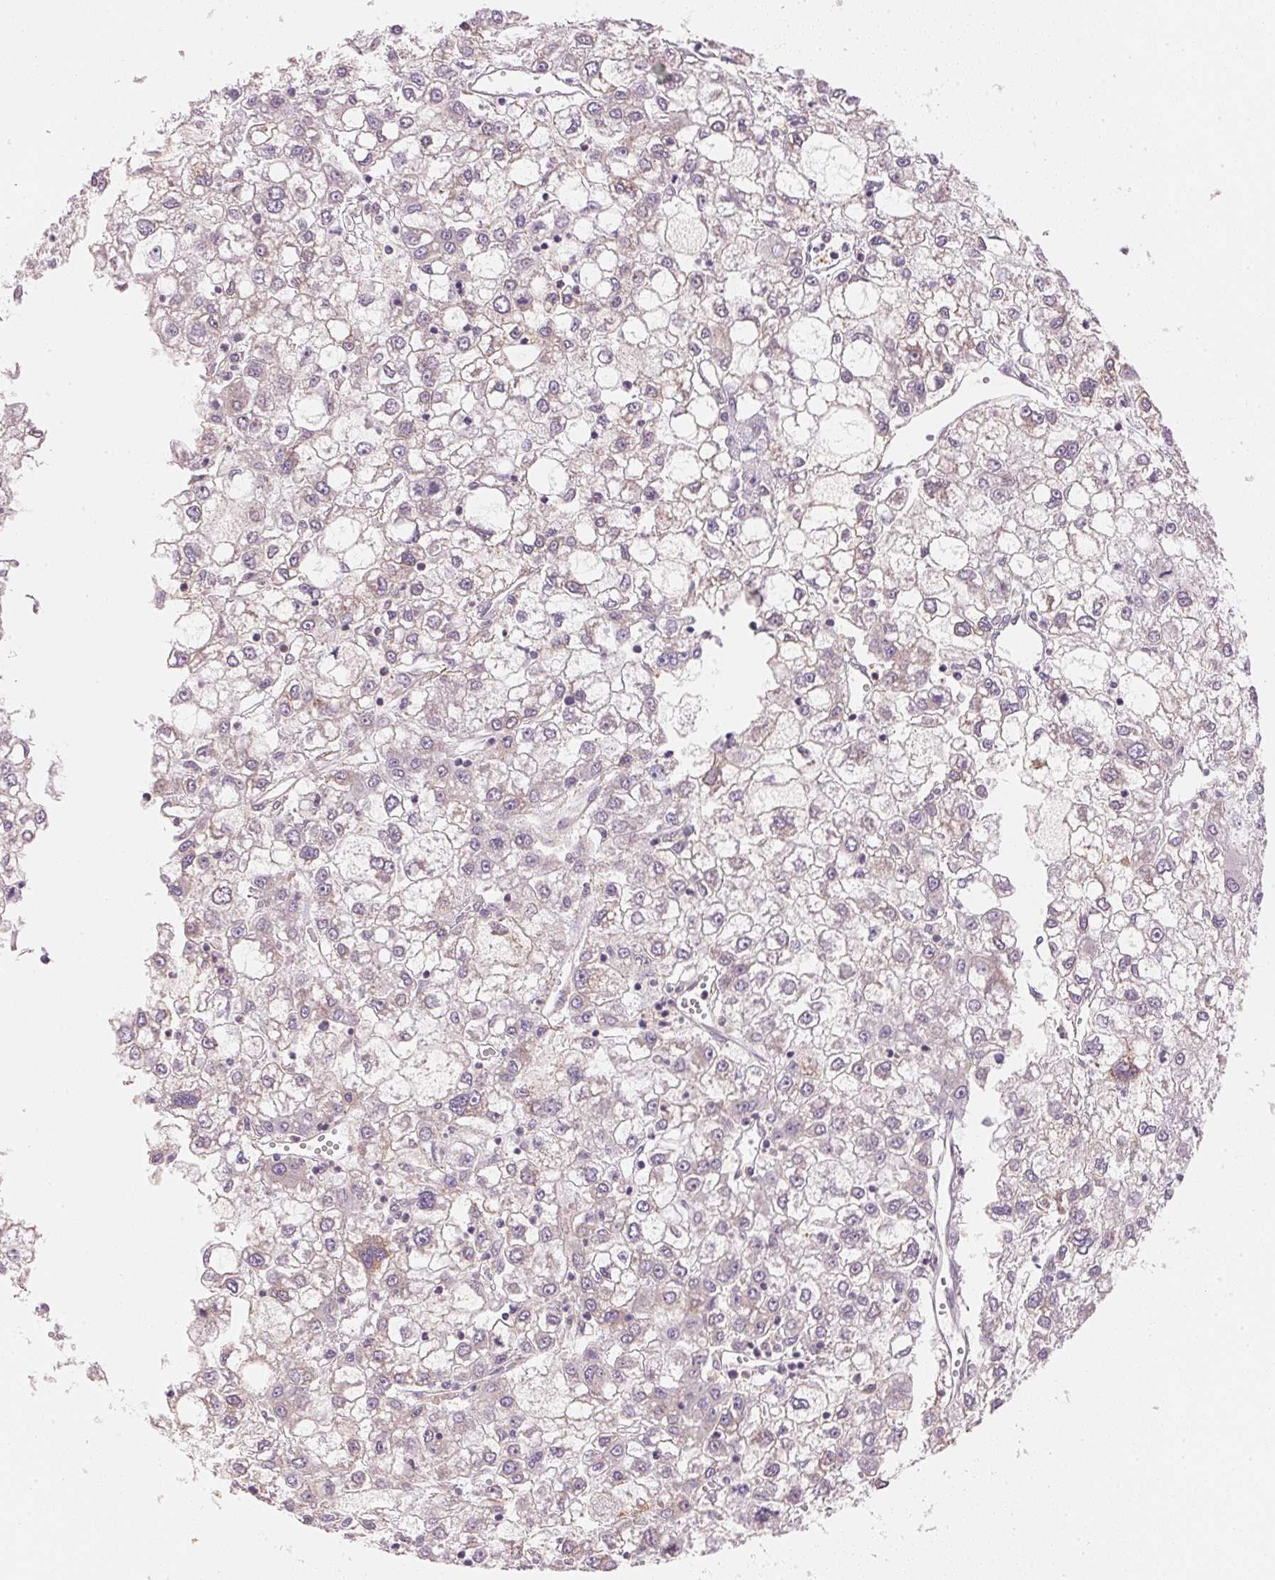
{"staining": {"intensity": "negative", "quantity": "none", "location": "none"}, "tissue": "liver cancer", "cell_type": "Tumor cells", "image_type": "cancer", "snomed": [{"axis": "morphology", "description": "Carcinoma, Hepatocellular, NOS"}, {"axis": "topography", "description": "Liver"}], "caption": "This histopathology image is of hepatocellular carcinoma (liver) stained with IHC to label a protein in brown with the nuclei are counter-stained blue. There is no staining in tumor cells.", "gene": "KPRP", "patient": {"sex": "male", "age": 40}}